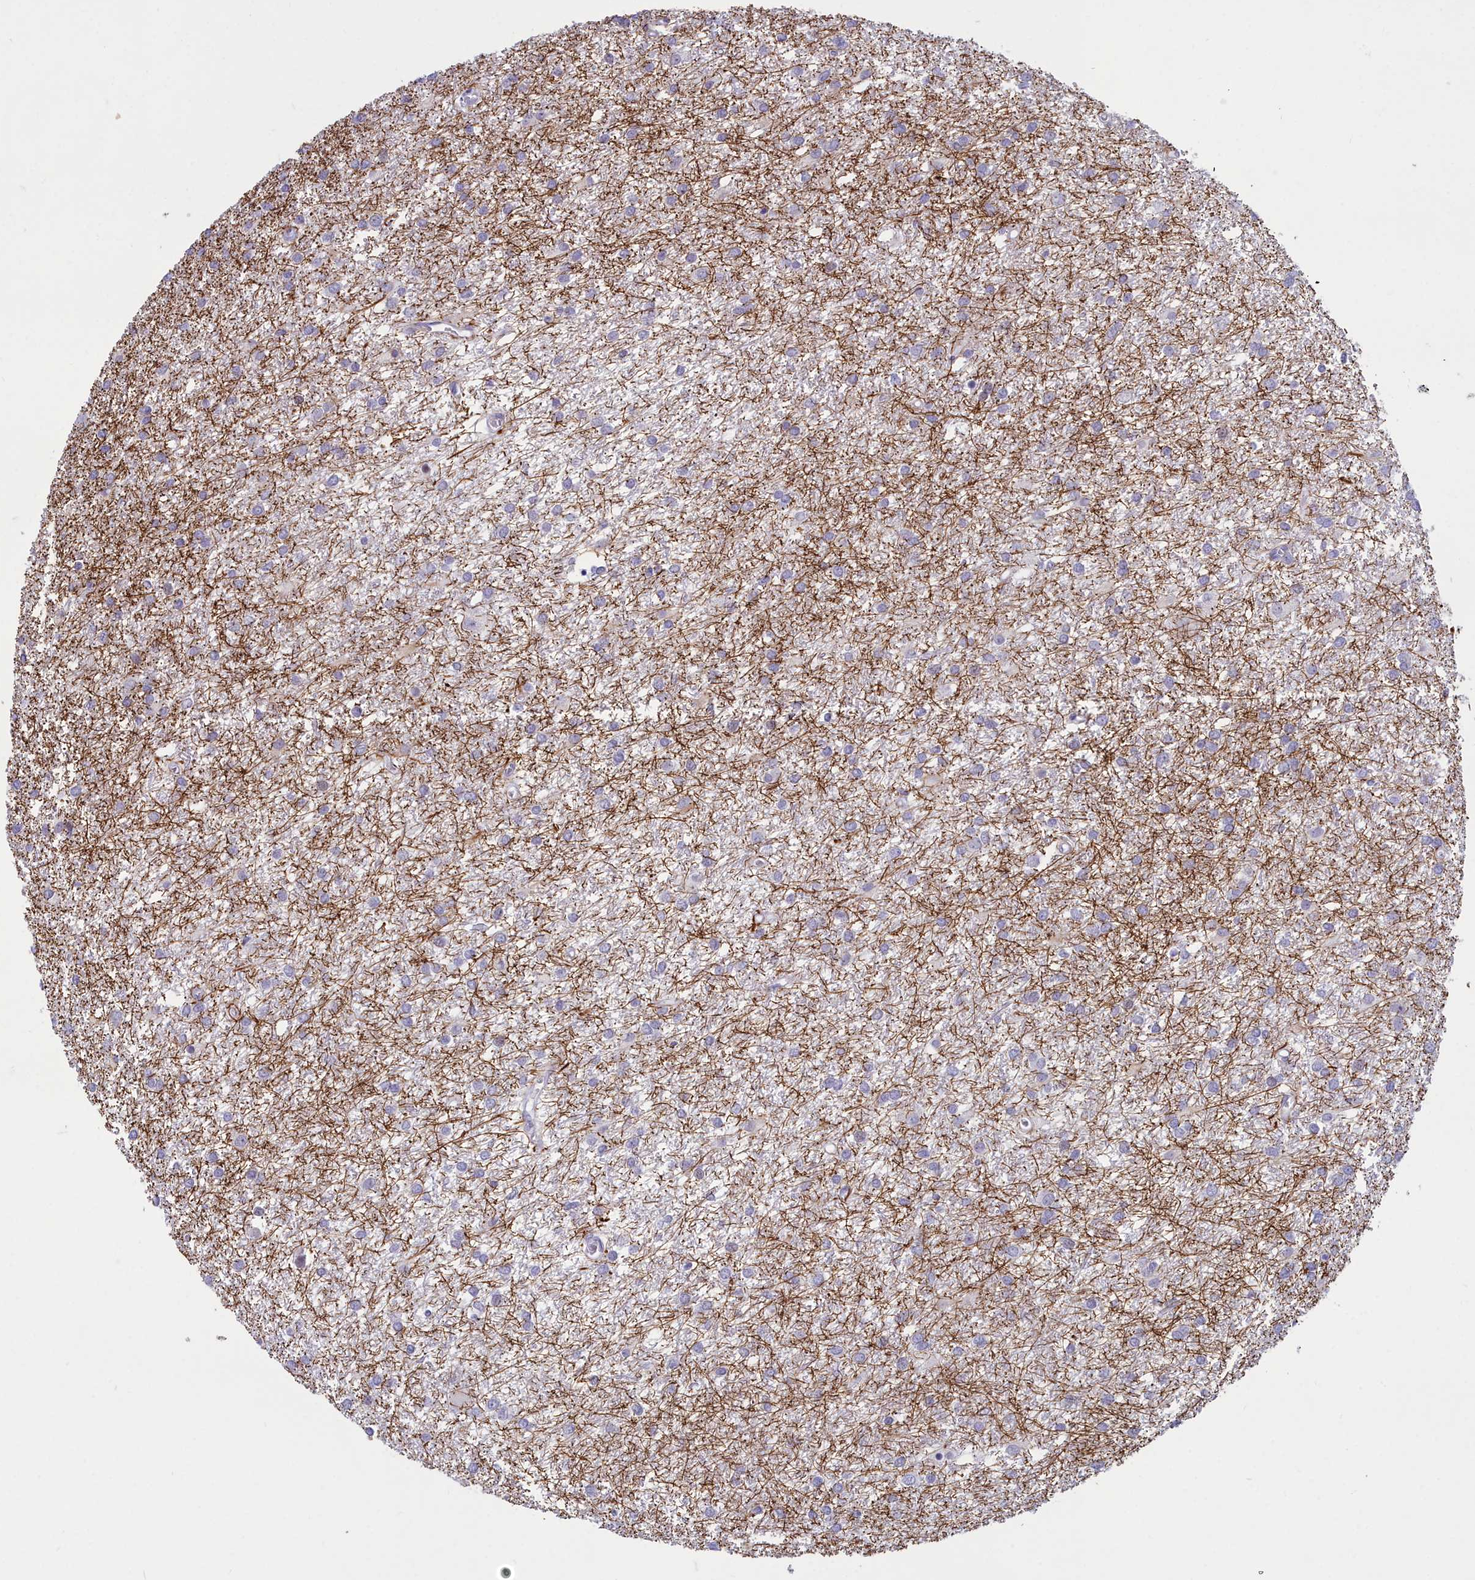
{"staining": {"intensity": "negative", "quantity": "none", "location": "none"}, "tissue": "glioma", "cell_type": "Tumor cells", "image_type": "cancer", "snomed": [{"axis": "morphology", "description": "Glioma, malignant, High grade"}, {"axis": "topography", "description": "Brain"}], "caption": "Histopathology image shows no protein expression in tumor cells of glioma tissue. (Brightfield microscopy of DAB immunohistochemistry (IHC) at high magnification).", "gene": "SNX20", "patient": {"sex": "female", "age": 50}}